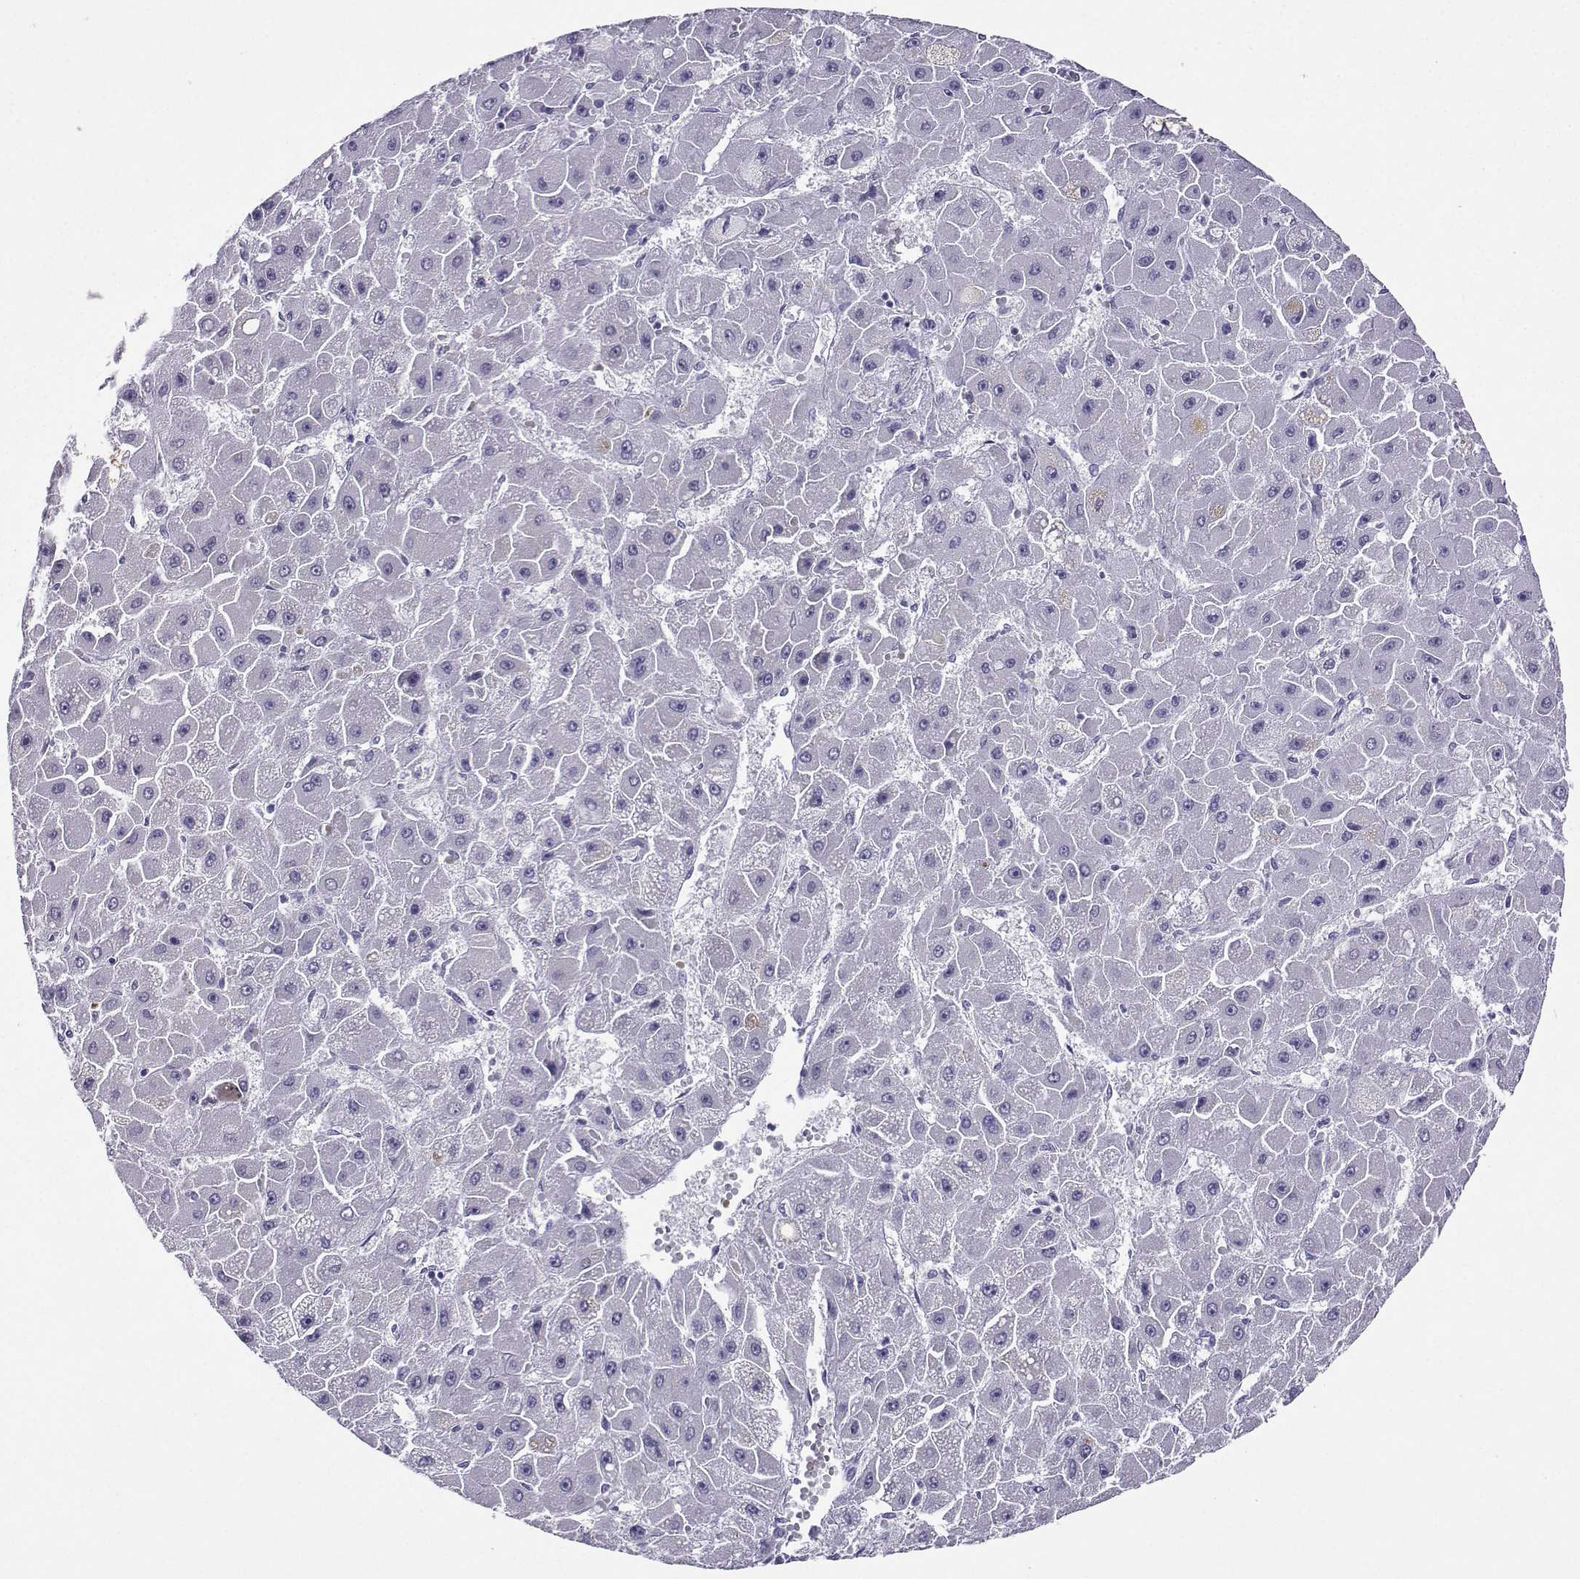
{"staining": {"intensity": "negative", "quantity": "none", "location": "none"}, "tissue": "liver cancer", "cell_type": "Tumor cells", "image_type": "cancer", "snomed": [{"axis": "morphology", "description": "Carcinoma, Hepatocellular, NOS"}, {"axis": "topography", "description": "Liver"}], "caption": "Liver cancer was stained to show a protein in brown. There is no significant positivity in tumor cells.", "gene": "FBXO24", "patient": {"sex": "female", "age": 25}}